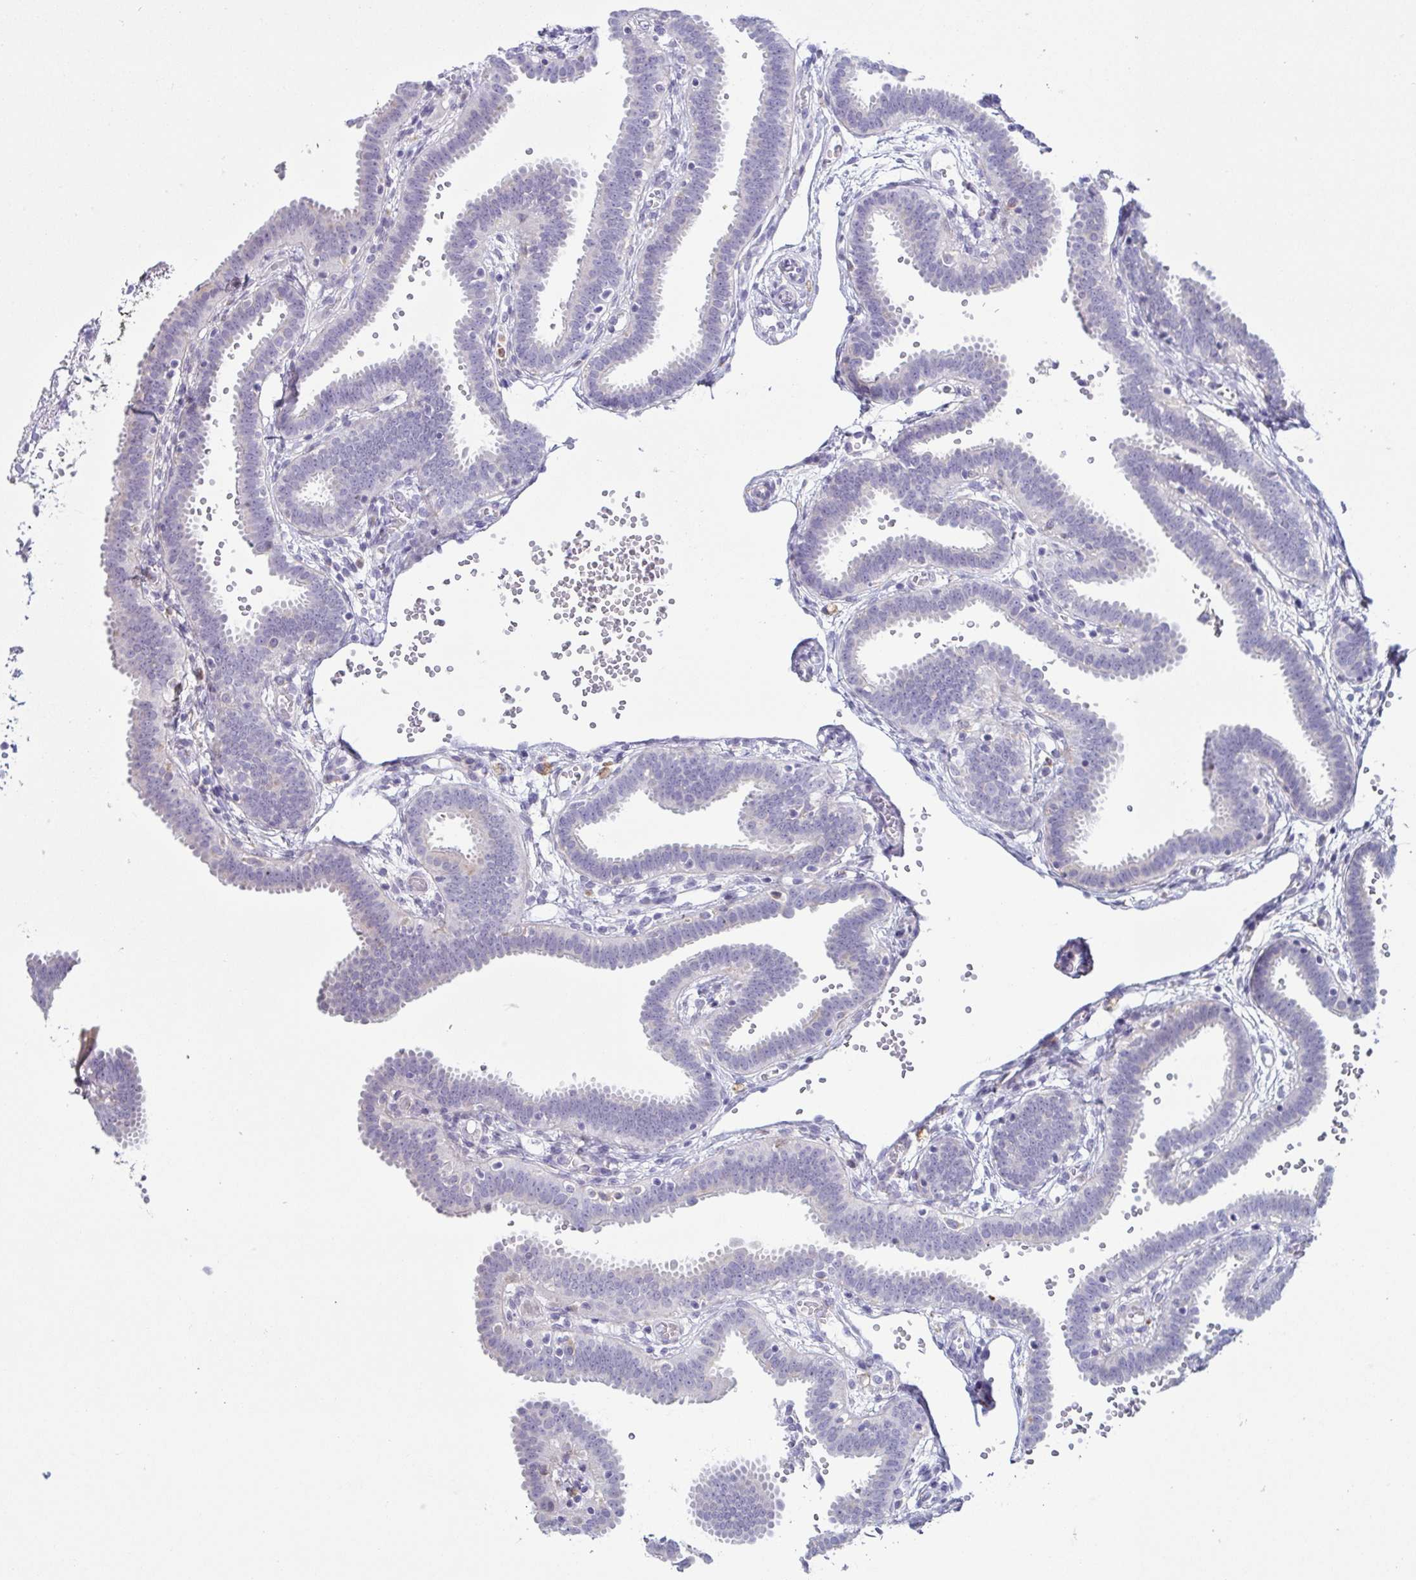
{"staining": {"intensity": "negative", "quantity": "none", "location": "none"}, "tissue": "fallopian tube", "cell_type": "Glandular cells", "image_type": "normal", "snomed": [{"axis": "morphology", "description": "Normal tissue, NOS"}, {"axis": "topography", "description": "Fallopian tube"}], "caption": "Glandular cells are negative for brown protein staining in normal fallopian tube. The staining was performed using DAB (3,3'-diaminobenzidine) to visualize the protein expression in brown, while the nuclei were stained in blue with hematoxylin (Magnification: 20x).", "gene": "ATP6V1G2", "patient": {"sex": "female", "age": 37}}